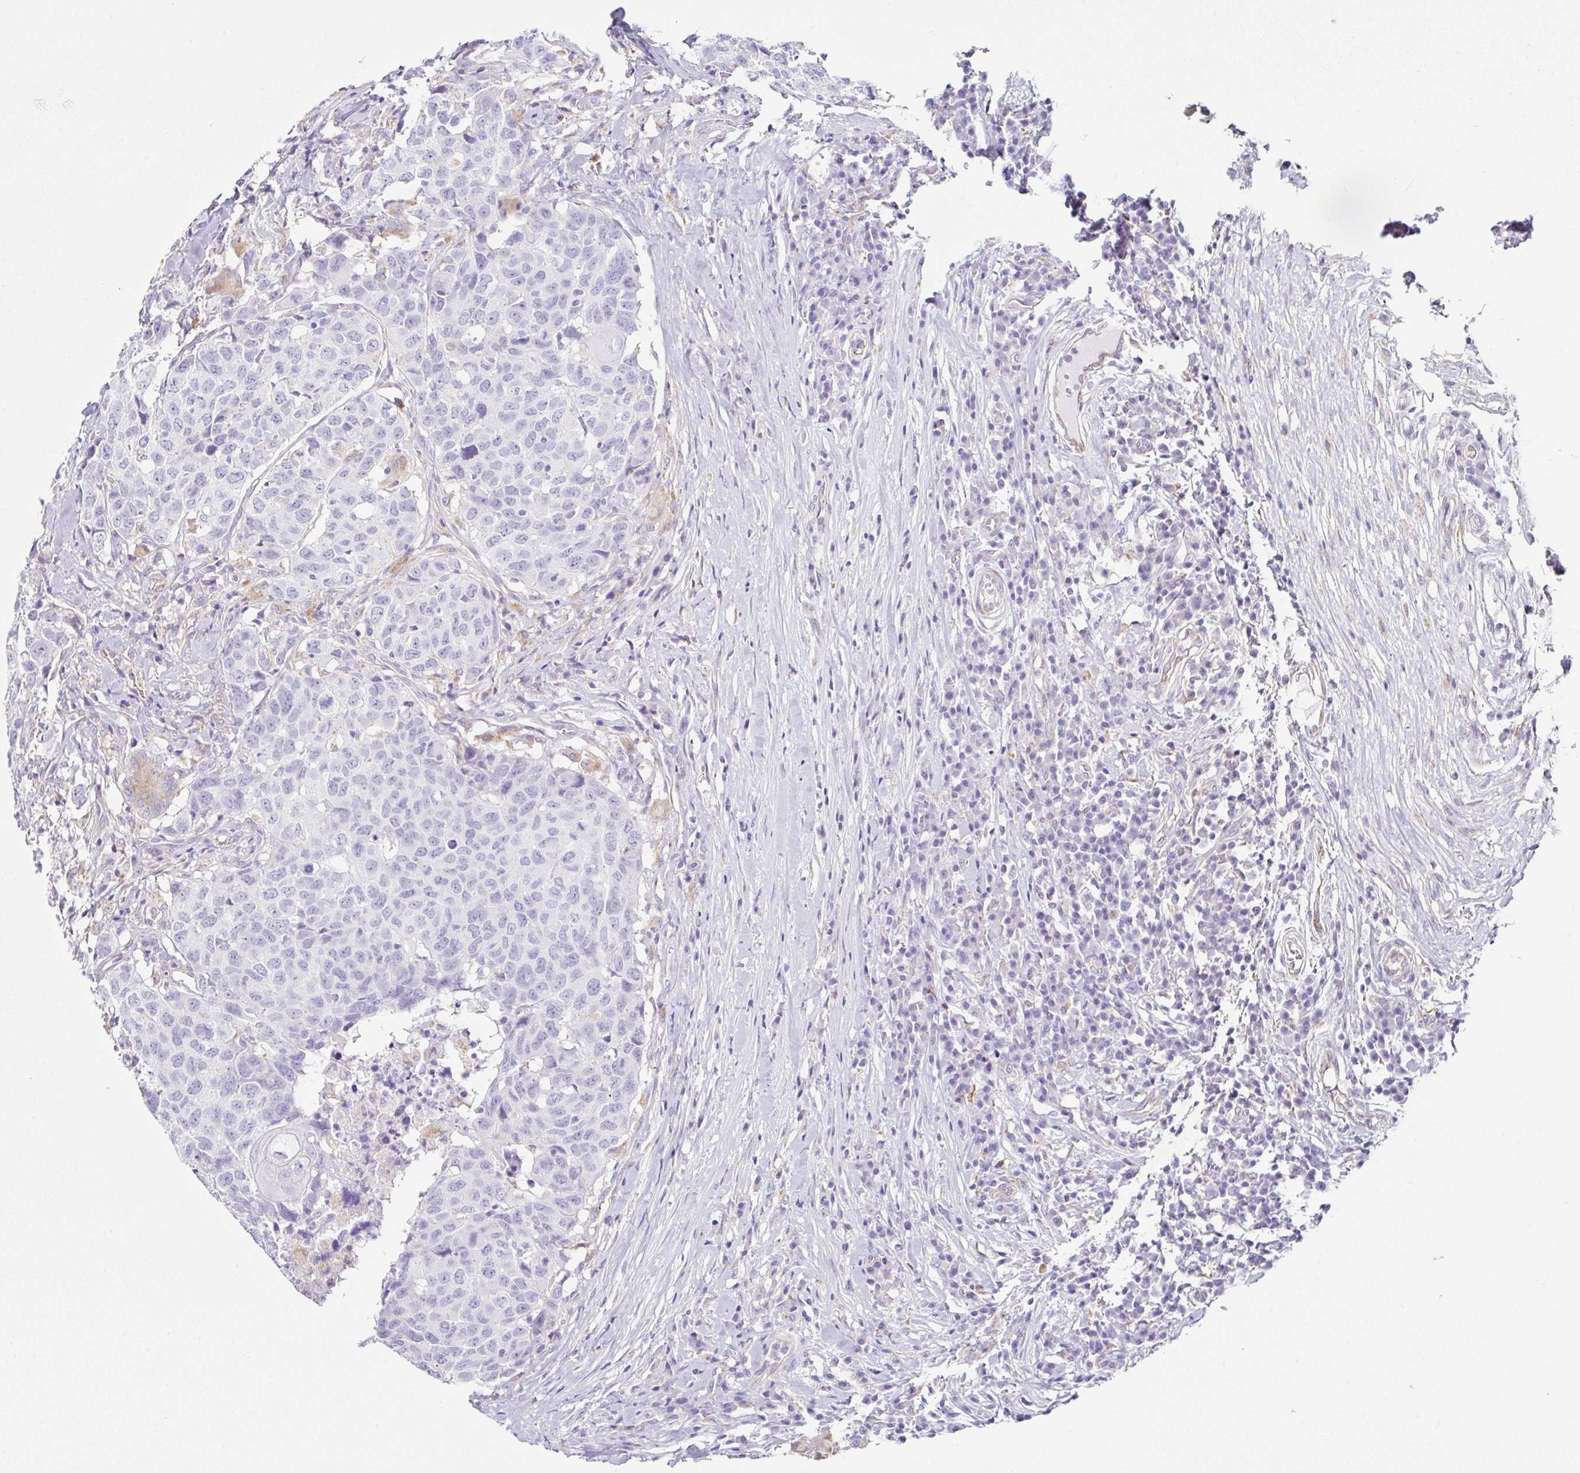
{"staining": {"intensity": "negative", "quantity": "none", "location": "none"}, "tissue": "head and neck cancer", "cell_type": "Tumor cells", "image_type": "cancer", "snomed": [{"axis": "morphology", "description": "Normal tissue, NOS"}, {"axis": "morphology", "description": "Squamous cell carcinoma, NOS"}, {"axis": "topography", "description": "Skeletal muscle"}, {"axis": "topography", "description": "Vascular tissue"}, {"axis": "topography", "description": "Peripheral nerve tissue"}, {"axis": "topography", "description": "Head-Neck"}], "caption": "The micrograph shows no staining of tumor cells in head and neck squamous cell carcinoma. The staining is performed using DAB brown chromogen with nuclei counter-stained in using hematoxylin.", "gene": "DKK4", "patient": {"sex": "male", "age": 66}}